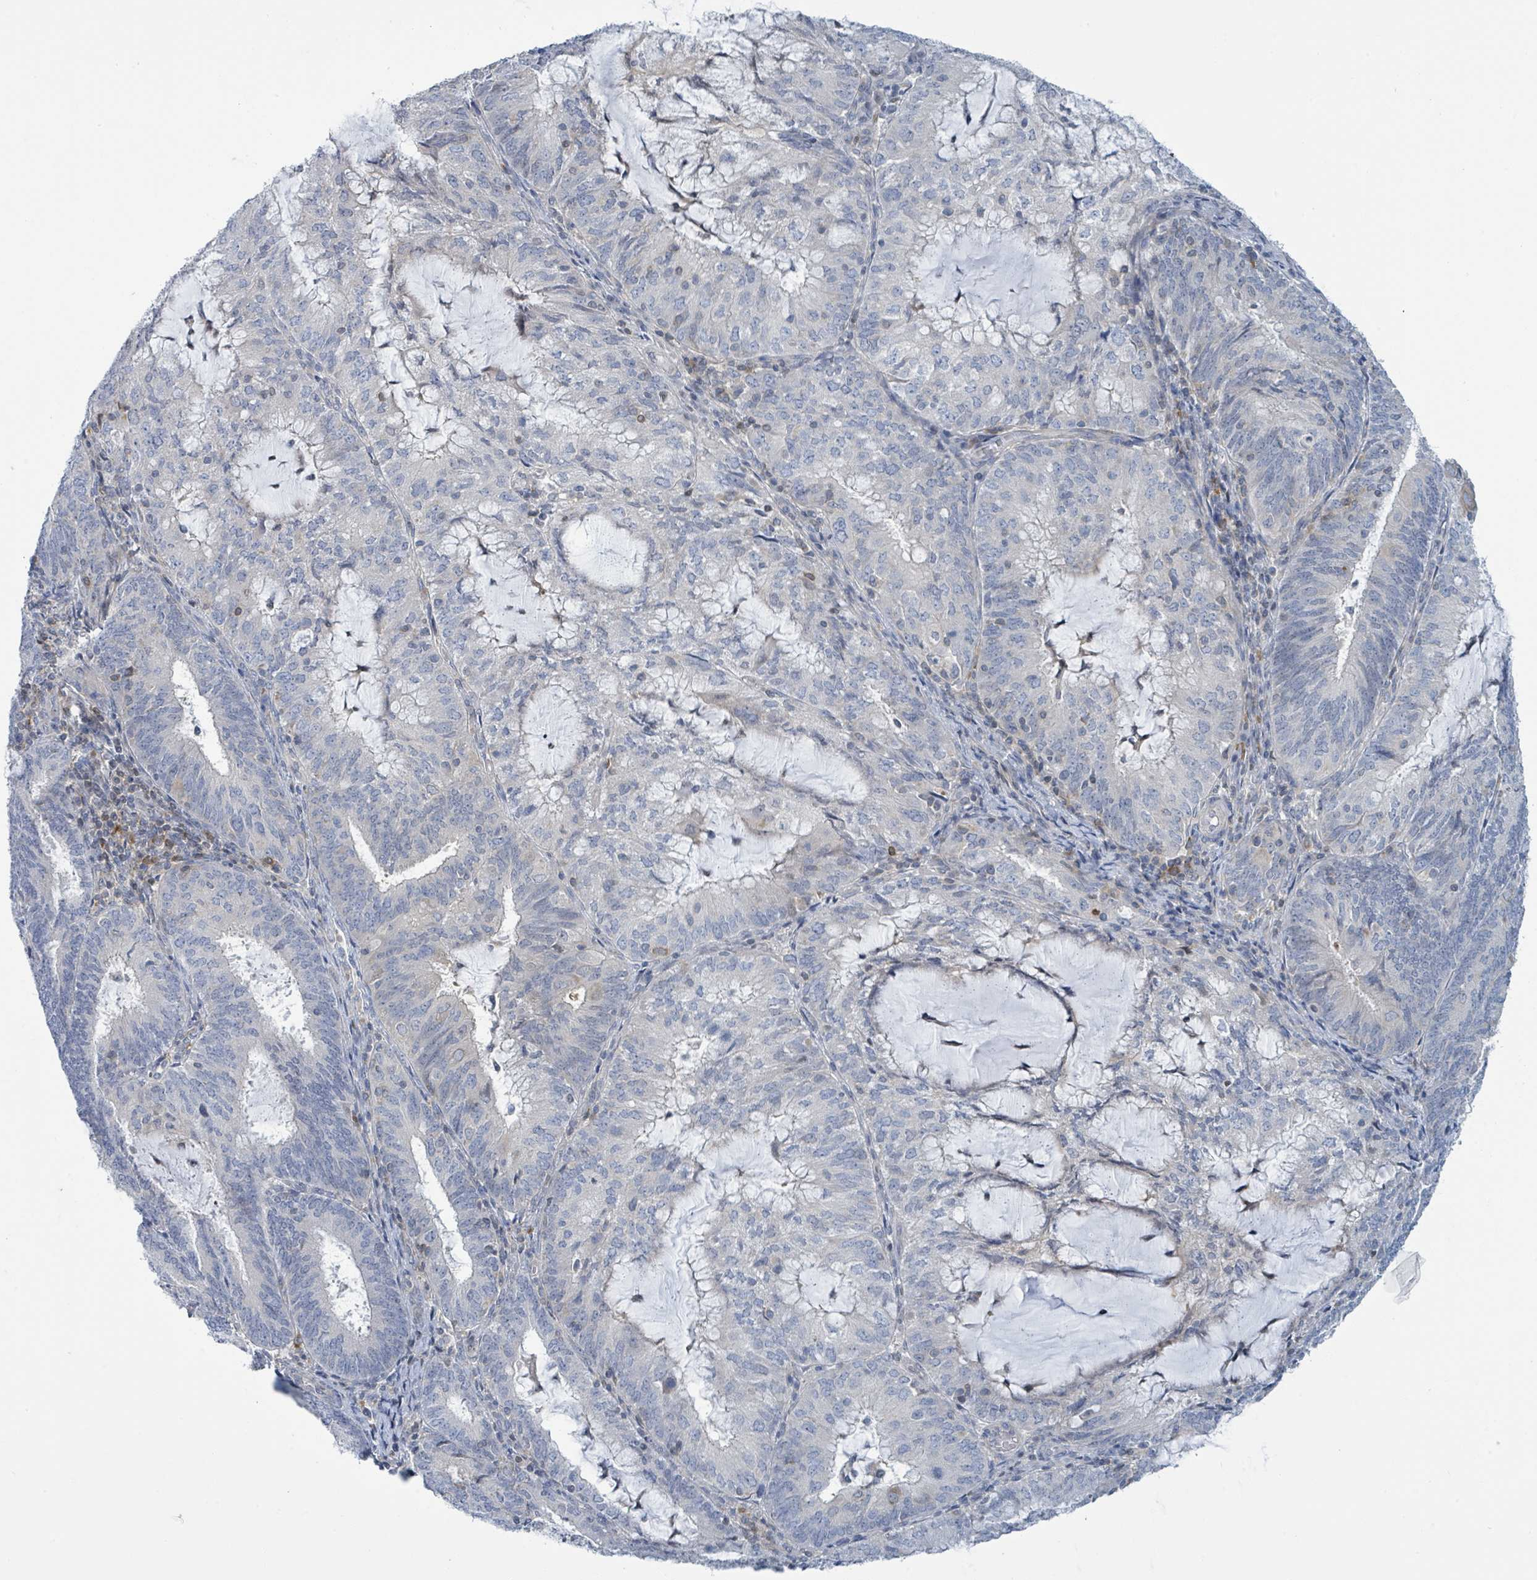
{"staining": {"intensity": "negative", "quantity": "none", "location": "none"}, "tissue": "endometrial cancer", "cell_type": "Tumor cells", "image_type": "cancer", "snomed": [{"axis": "morphology", "description": "Adenocarcinoma, NOS"}, {"axis": "topography", "description": "Endometrium"}], "caption": "Immunohistochemistry (IHC) of human endometrial cancer (adenocarcinoma) exhibits no staining in tumor cells.", "gene": "DGKZ", "patient": {"sex": "female", "age": 81}}